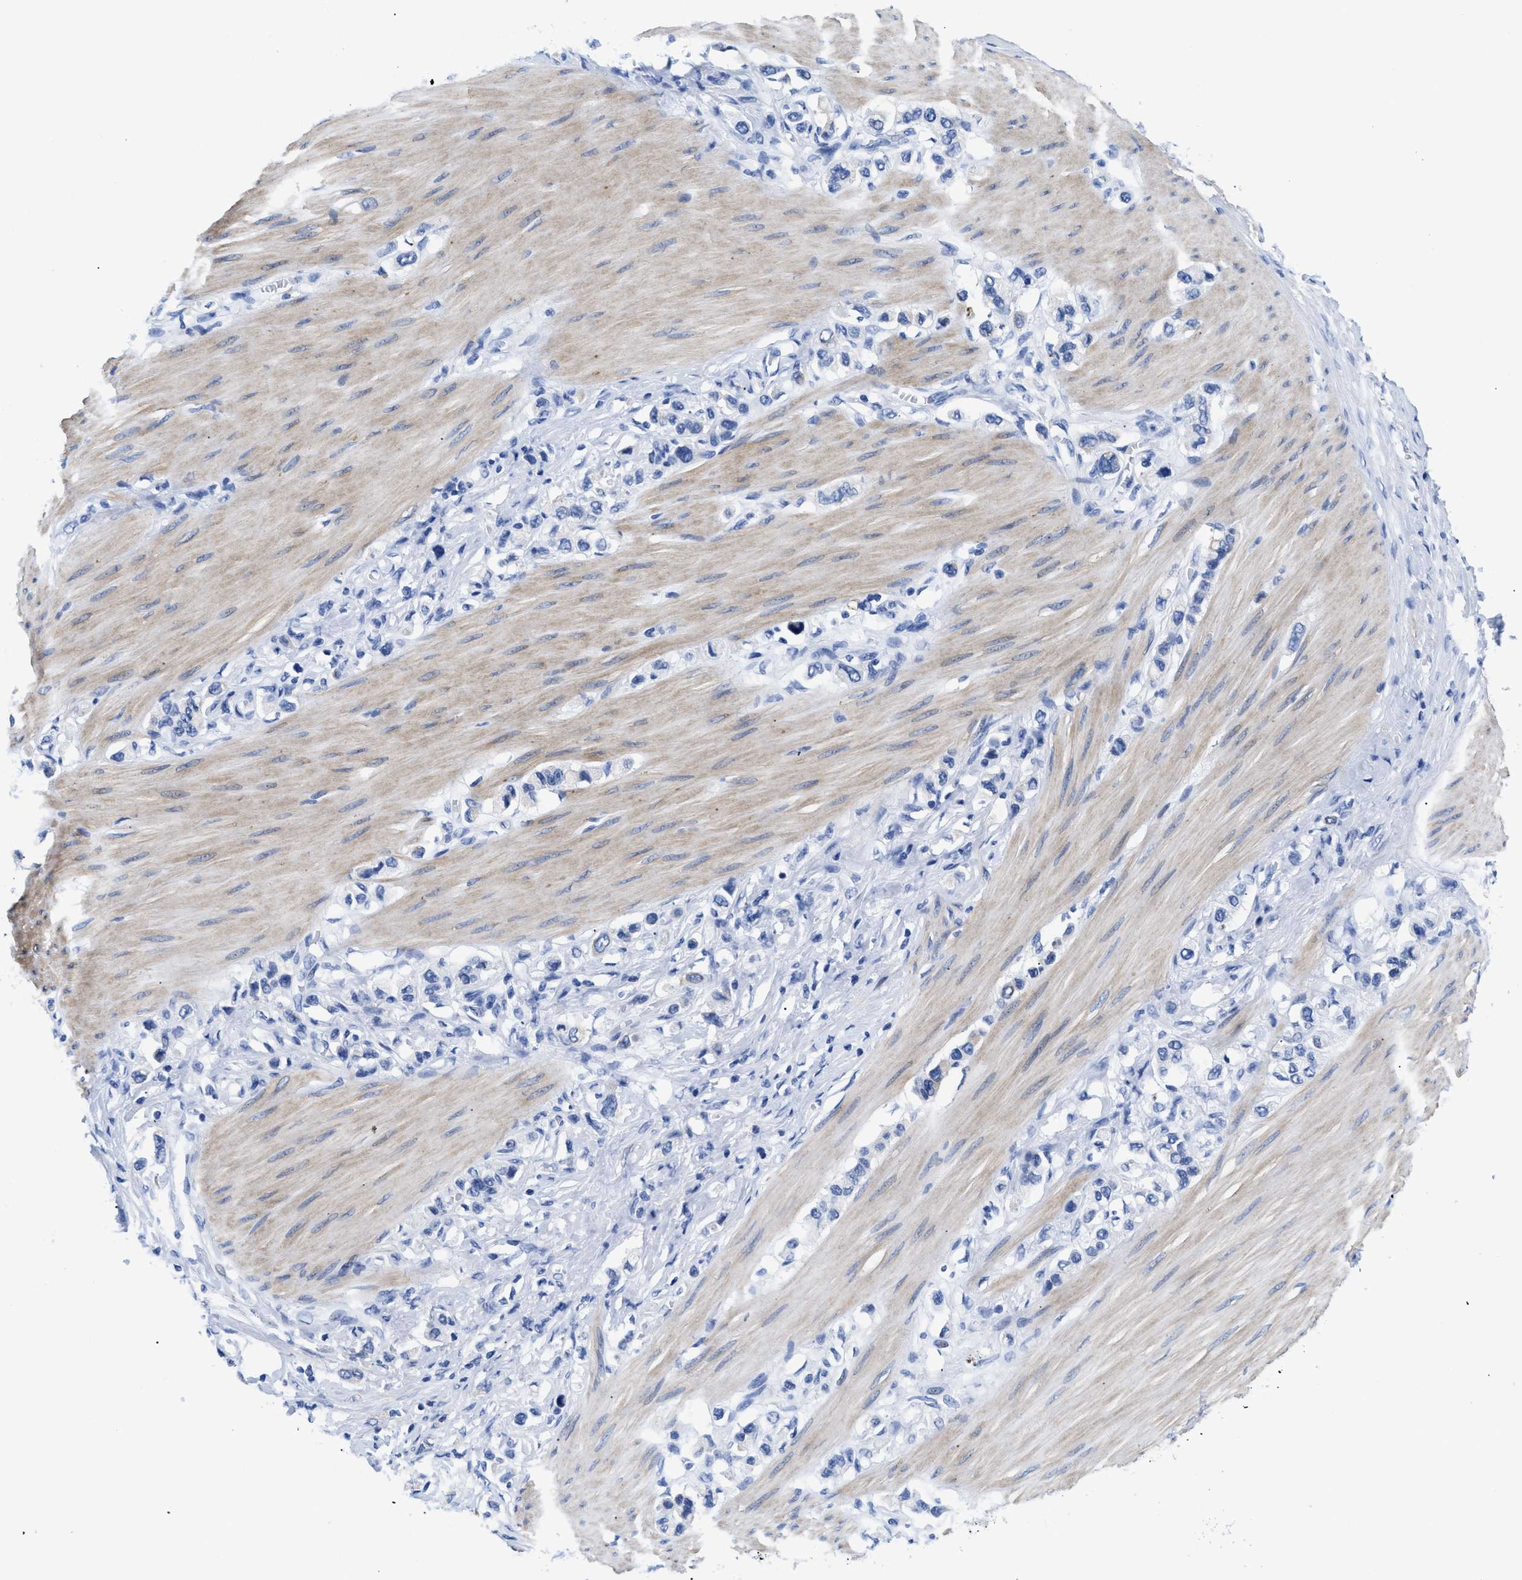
{"staining": {"intensity": "negative", "quantity": "none", "location": "none"}, "tissue": "stomach cancer", "cell_type": "Tumor cells", "image_type": "cancer", "snomed": [{"axis": "morphology", "description": "Adenocarcinoma, NOS"}, {"axis": "topography", "description": "Stomach"}], "caption": "Immunohistochemistry (IHC) image of stomach adenocarcinoma stained for a protein (brown), which shows no expression in tumor cells.", "gene": "TMEM68", "patient": {"sex": "female", "age": 65}}